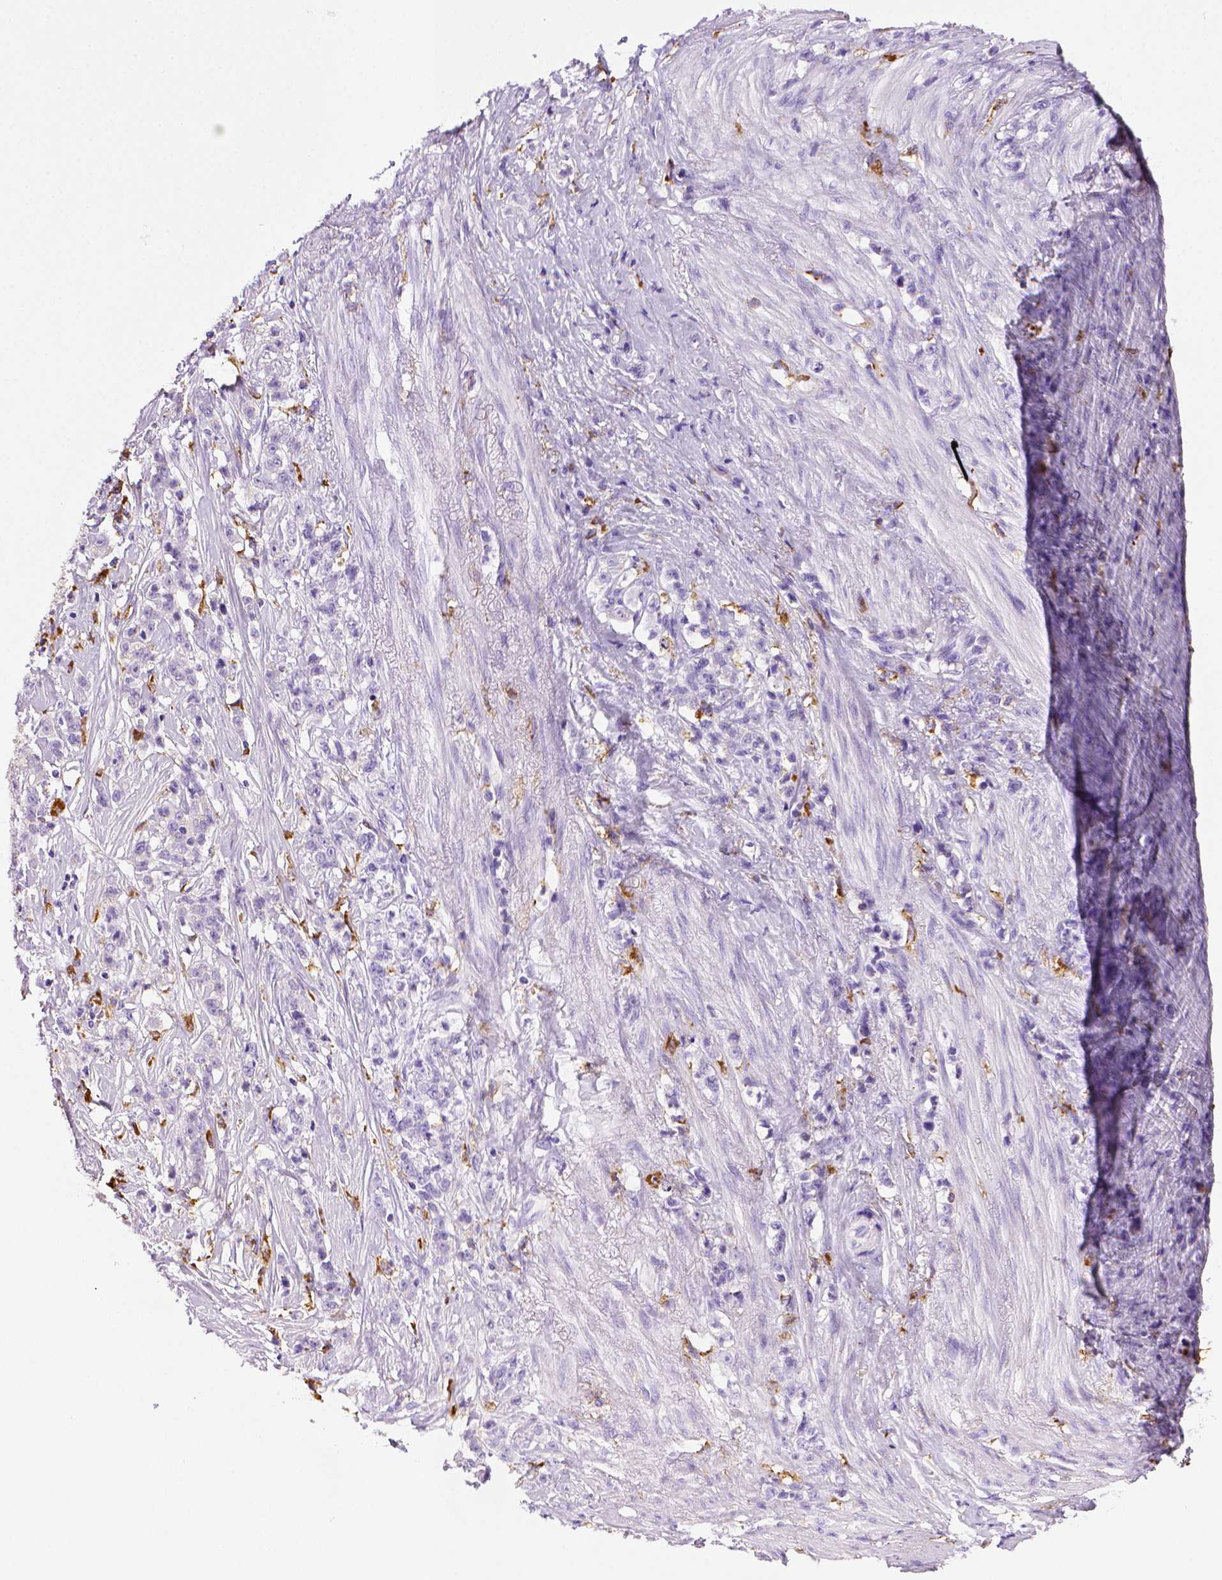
{"staining": {"intensity": "negative", "quantity": "none", "location": "none"}, "tissue": "stomach cancer", "cell_type": "Tumor cells", "image_type": "cancer", "snomed": [{"axis": "morphology", "description": "Adenocarcinoma, NOS"}, {"axis": "topography", "description": "Stomach, lower"}], "caption": "This is a image of immunohistochemistry staining of stomach adenocarcinoma, which shows no positivity in tumor cells.", "gene": "CD68", "patient": {"sex": "male", "age": 88}}